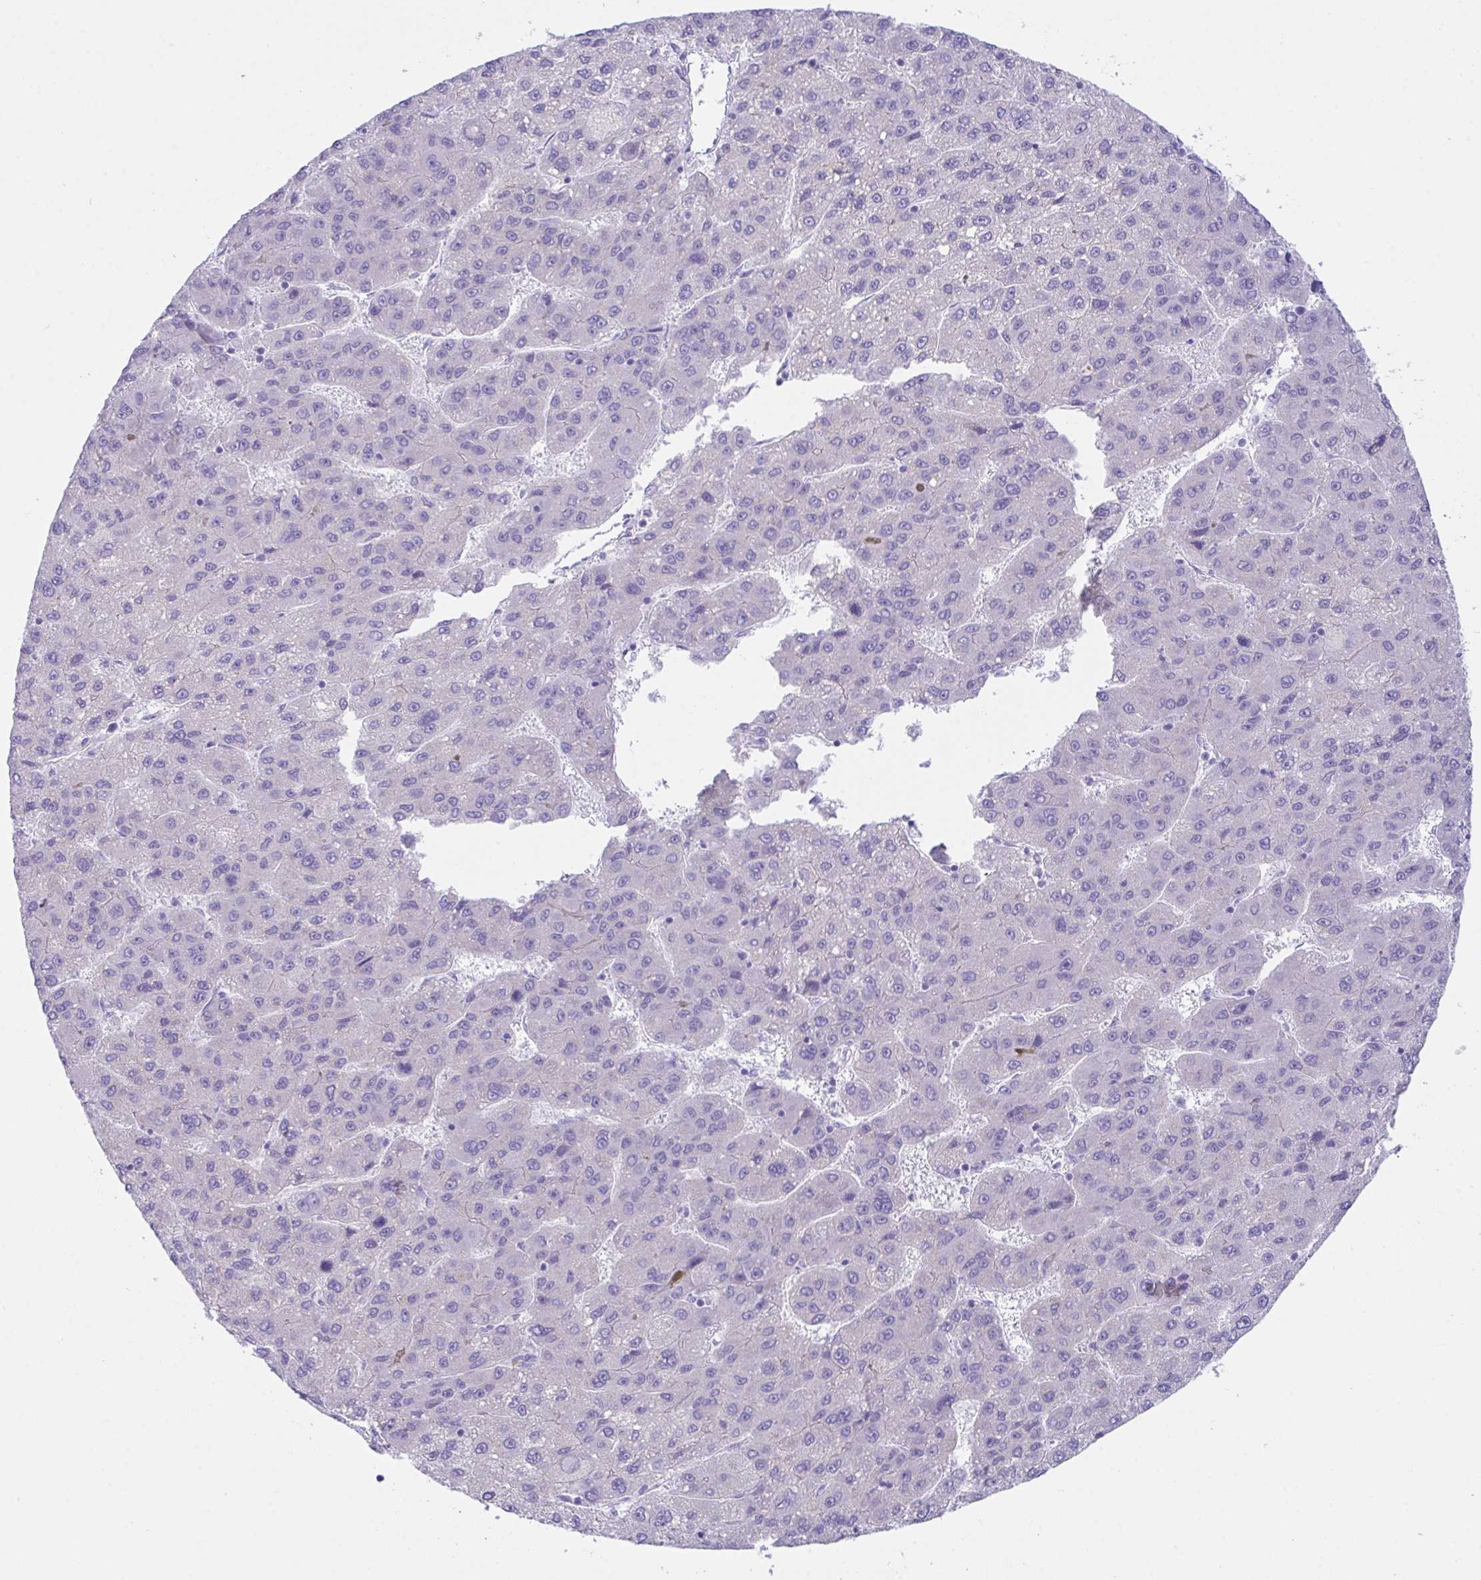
{"staining": {"intensity": "negative", "quantity": "none", "location": "none"}, "tissue": "liver cancer", "cell_type": "Tumor cells", "image_type": "cancer", "snomed": [{"axis": "morphology", "description": "Carcinoma, Hepatocellular, NOS"}, {"axis": "topography", "description": "Liver"}], "caption": "Immunohistochemistry of human liver hepatocellular carcinoma reveals no positivity in tumor cells. (IHC, brightfield microscopy, high magnification).", "gene": "TMEM106B", "patient": {"sex": "female", "age": 82}}